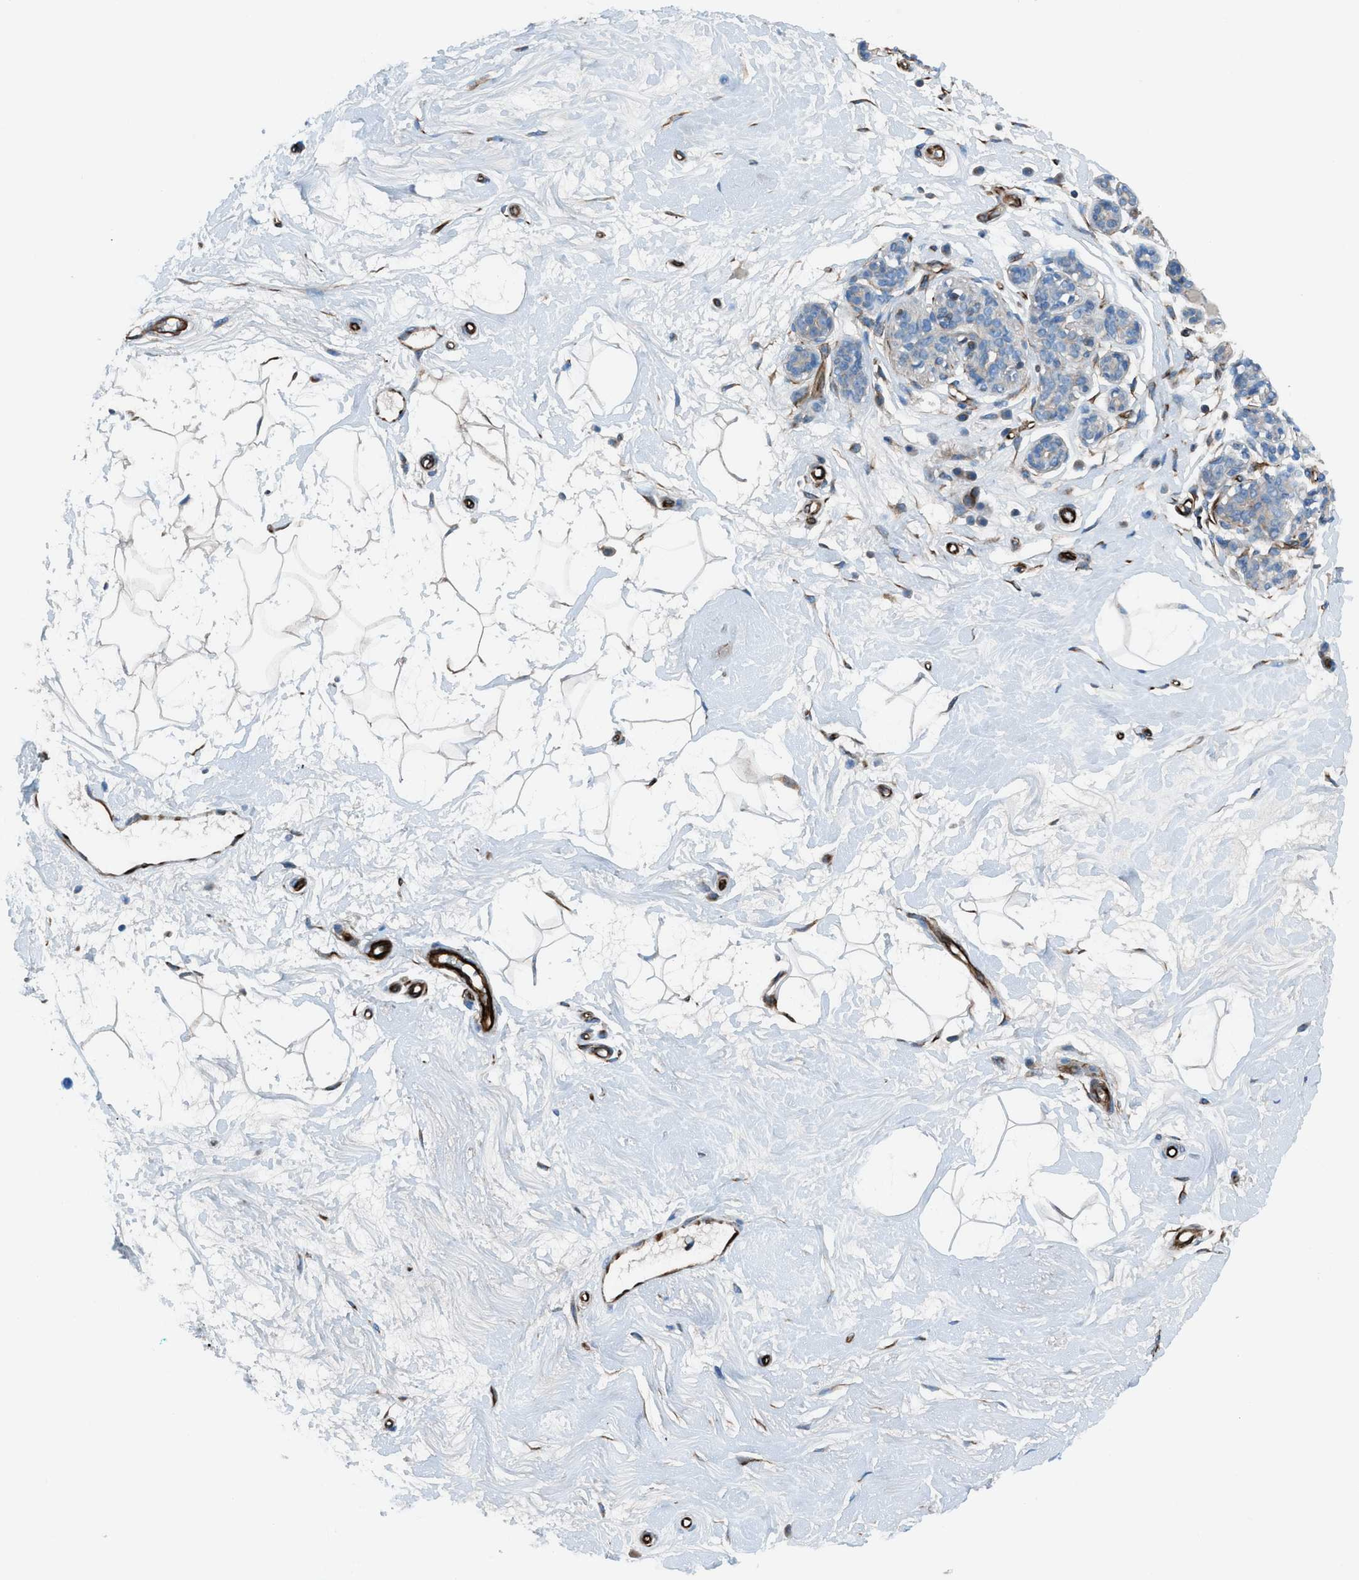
{"staining": {"intensity": "strong", "quantity": "25%-75%", "location": "cytoplasmic/membranous"}, "tissue": "breast", "cell_type": "Adipocytes", "image_type": "normal", "snomed": [{"axis": "morphology", "description": "Normal tissue, NOS"}, {"axis": "morphology", "description": "Lobular carcinoma"}, {"axis": "topography", "description": "Breast"}], "caption": "High-power microscopy captured an immunohistochemistry photomicrograph of benign breast, revealing strong cytoplasmic/membranous expression in about 25%-75% of adipocytes.", "gene": "CABP7", "patient": {"sex": "female", "age": 59}}